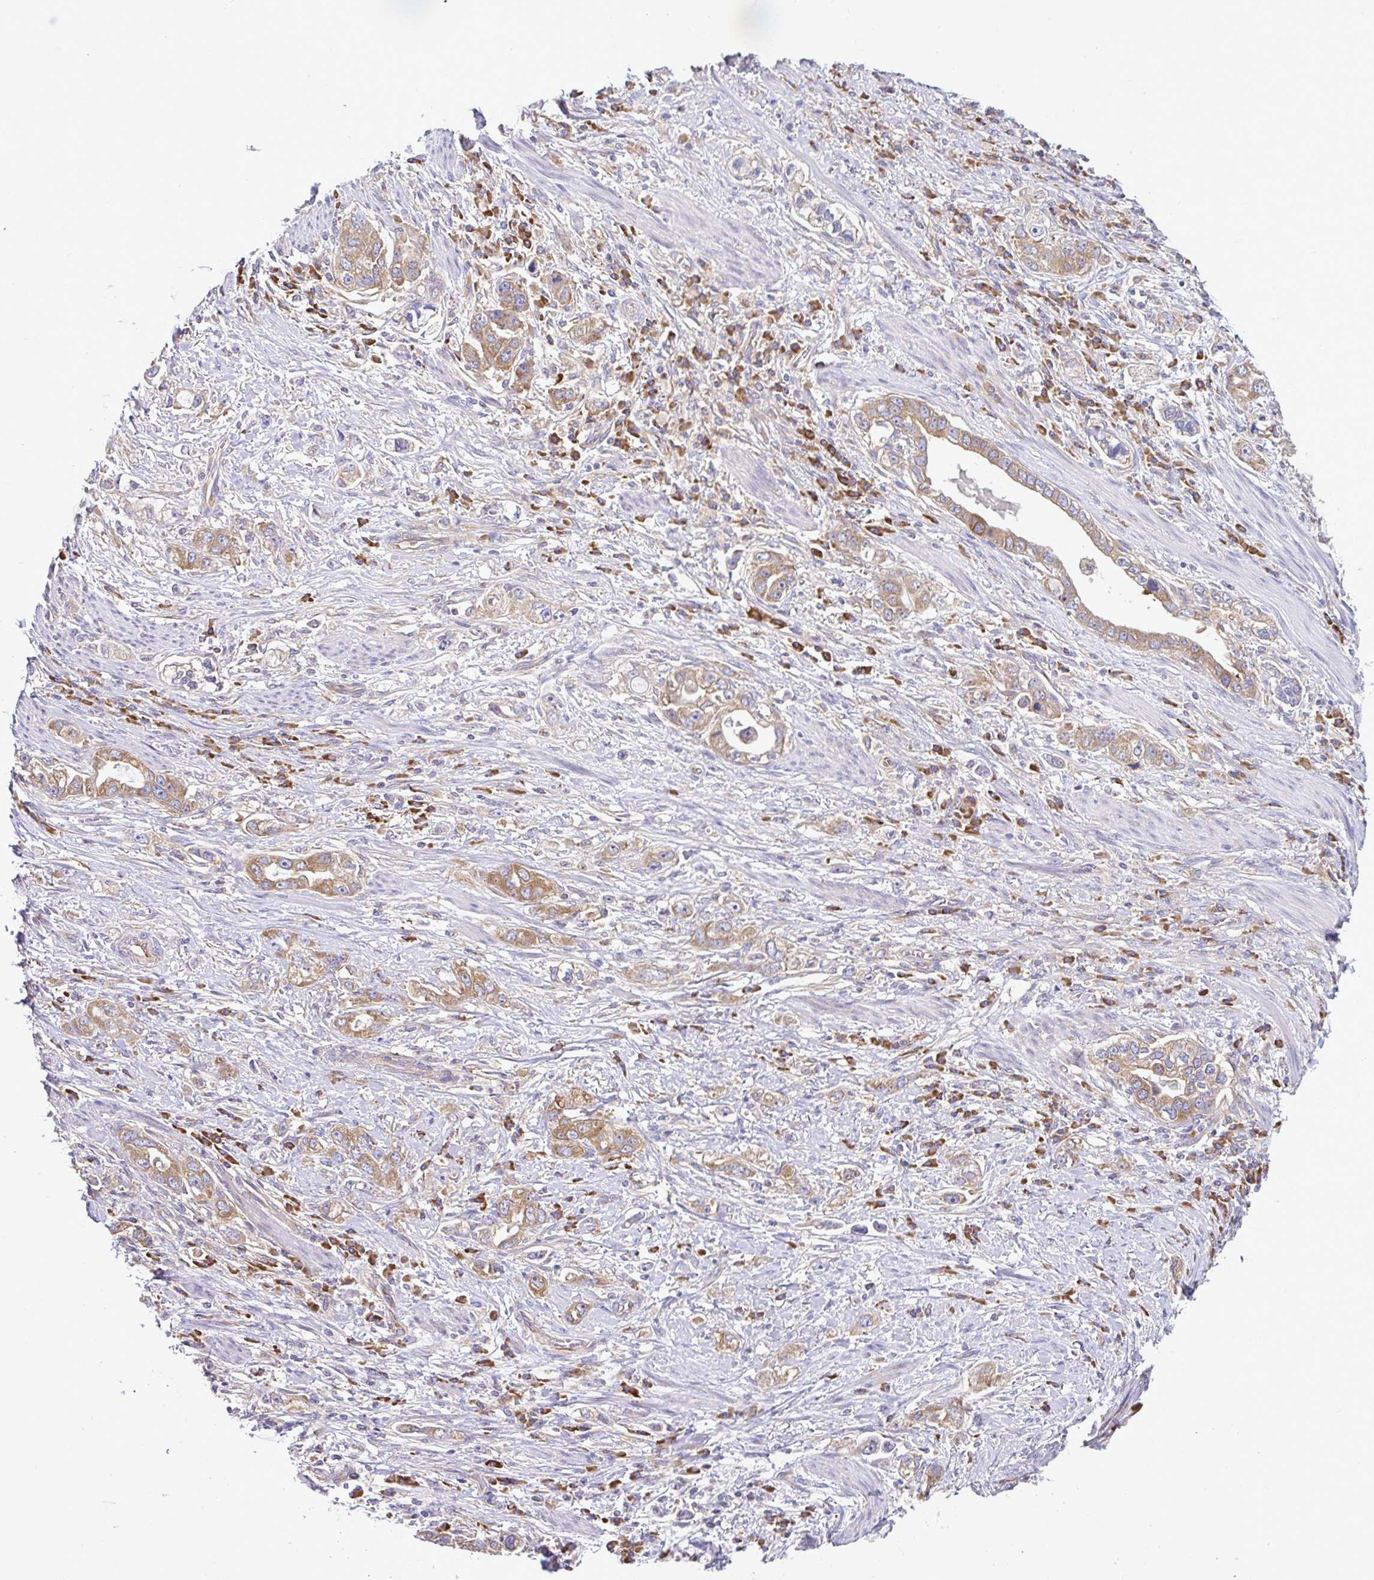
{"staining": {"intensity": "moderate", "quantity": ">75%", "location": "cytoplasmic/membranous"}, "tissue": "stomach cancer", "cell_type": "Tumor cells", "image_type": "cancer", "snomed": [{"axis": "morphology", "description": "Adenocarcinoma, NOS"}, {"axis": "topography", "description": "Stomach, lower"}], "caption": "Stomach cancer stained for a protein displays moderate cytoplasmic/membranous positivity in tumor cells.", "gene": "LARS1", "patient": {"sex": "female", "age": 93}}